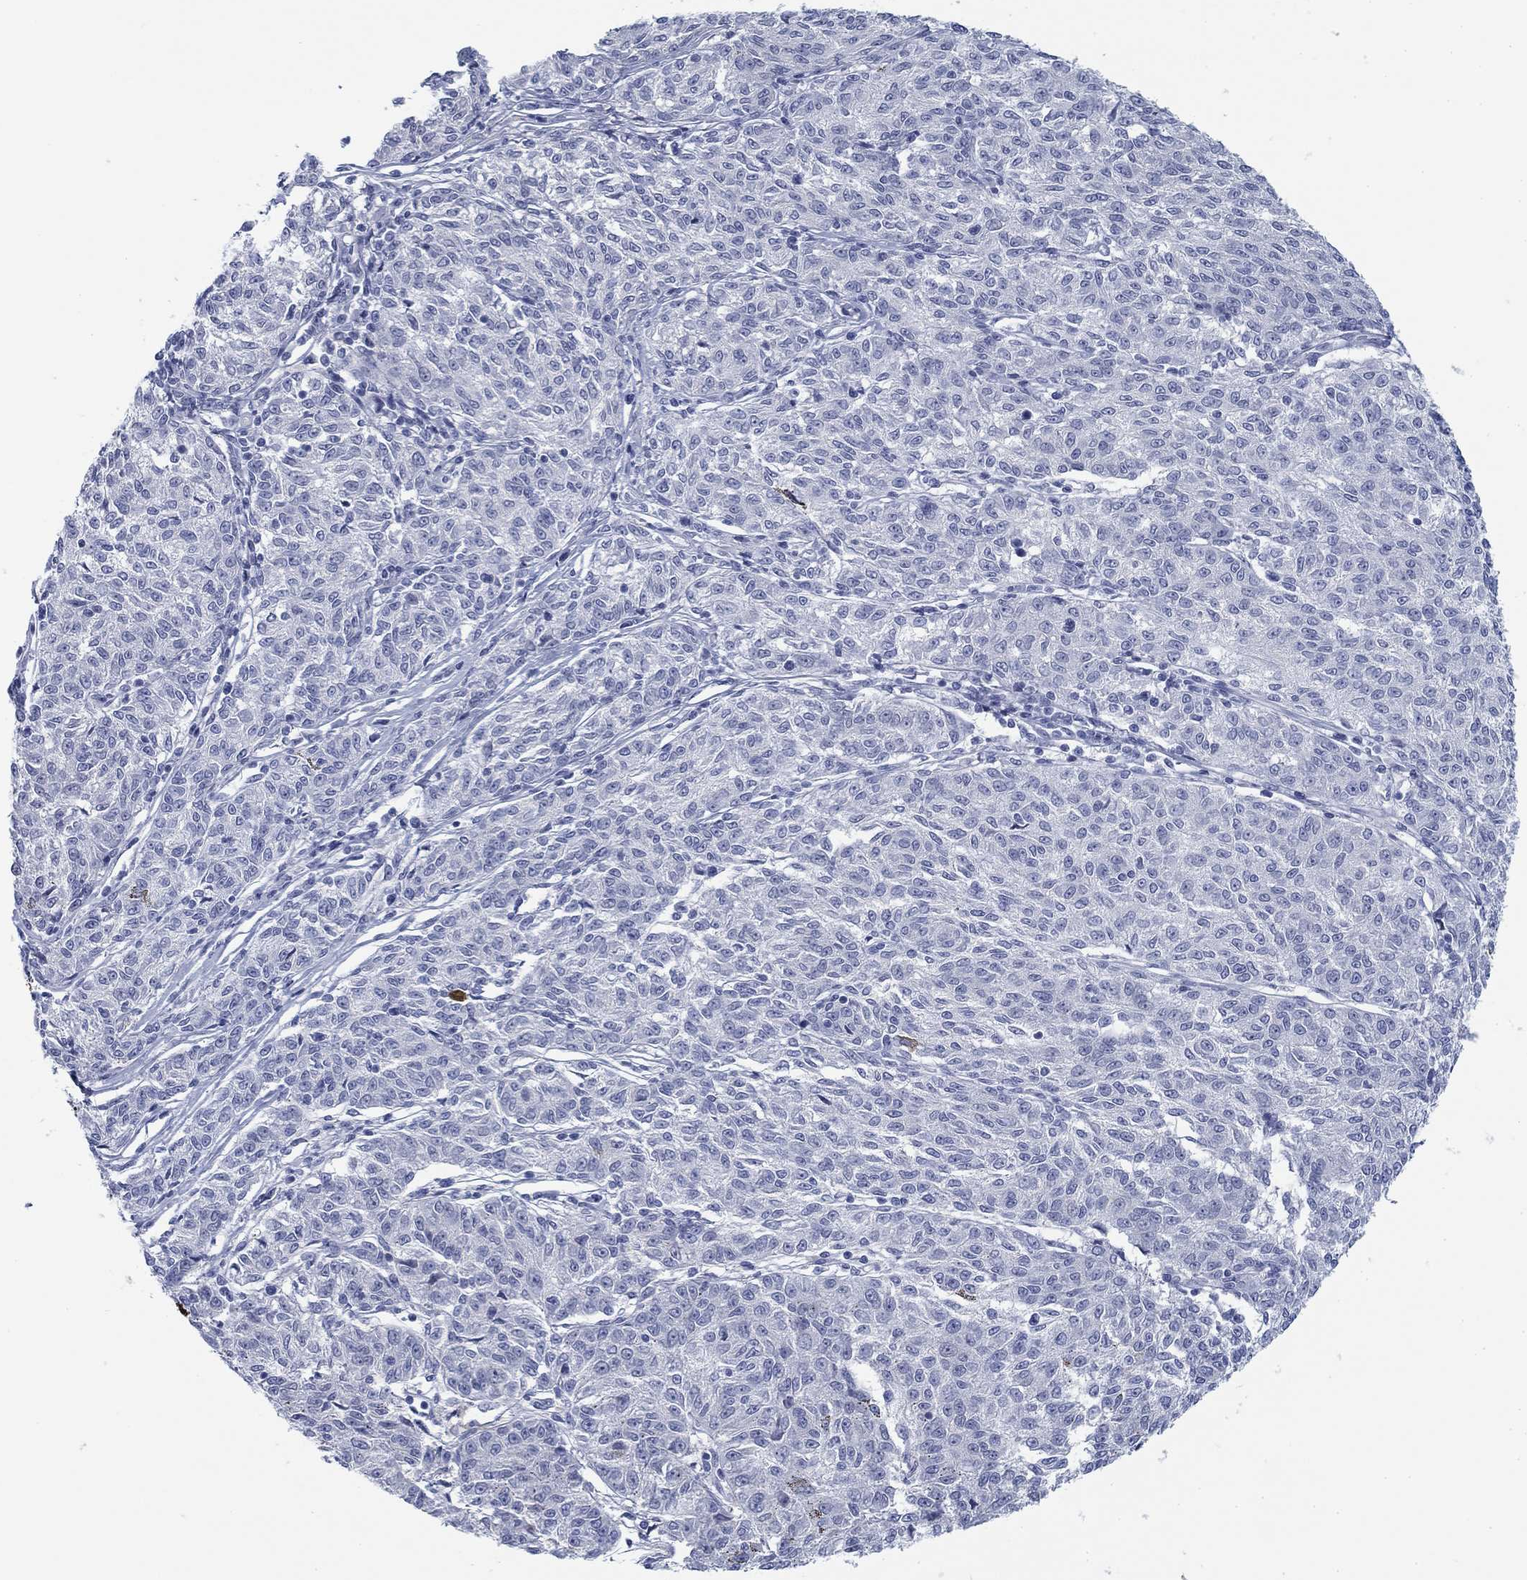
{"staining": {"intensity": "negative", "quantity": "none", "location": "none"}, "tissue": "melanoma", "cell_type": "Tumor cells", "image_type": "cancer", "snomed": [{"axis": "morphology", "description": "Malignant melanoma, NOS"}, {"axis": "topography", "description": "Skin"}], "caption": "Photomicrograph shows no protein positivity in tumor cells of melanoma tissue.", "gene": "DNAL1", "patient": {"sex": "female", "age": 72}}